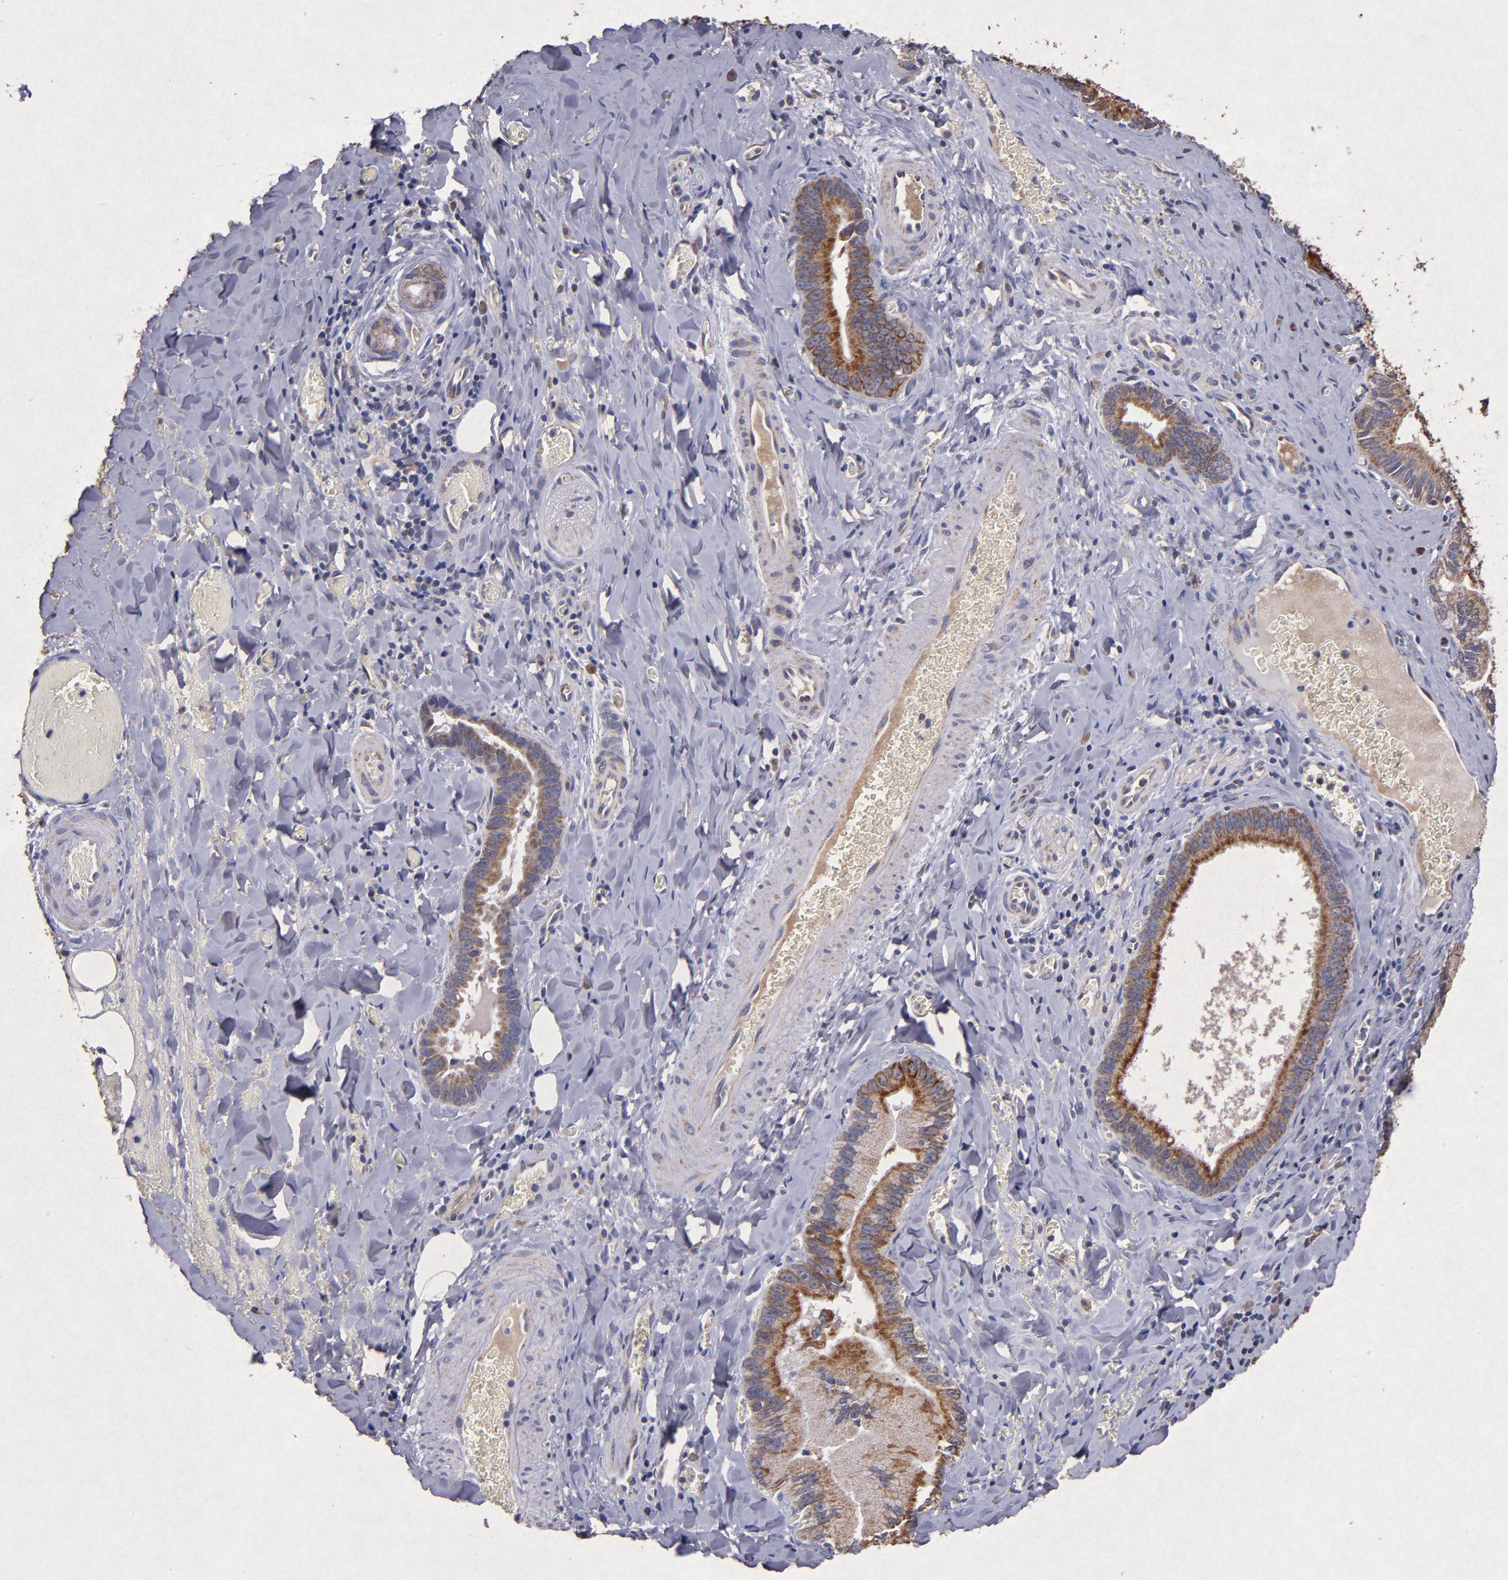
{"staining": {"intensity": "moderate", "quantity": ">75%", "location": "cytoplasmic/membranous"}, "tissue": "liver cancer", "cell_type": "Tumor cells", "image_type": "cancer", "snomed": [{"axis": "morphology", "description": "Cholangiocarcinoma"}, {"axis": "topography", "description": "Liver"}], "caption": "Immunohistochemical staining of liver cancer (cholangiocarcinoma) shows moderate cytoplasmic/membranous protein staining in about >75% of tumor cells.", "gene": "TIMM9", "patient": {"sex": "female", "age": 55}}